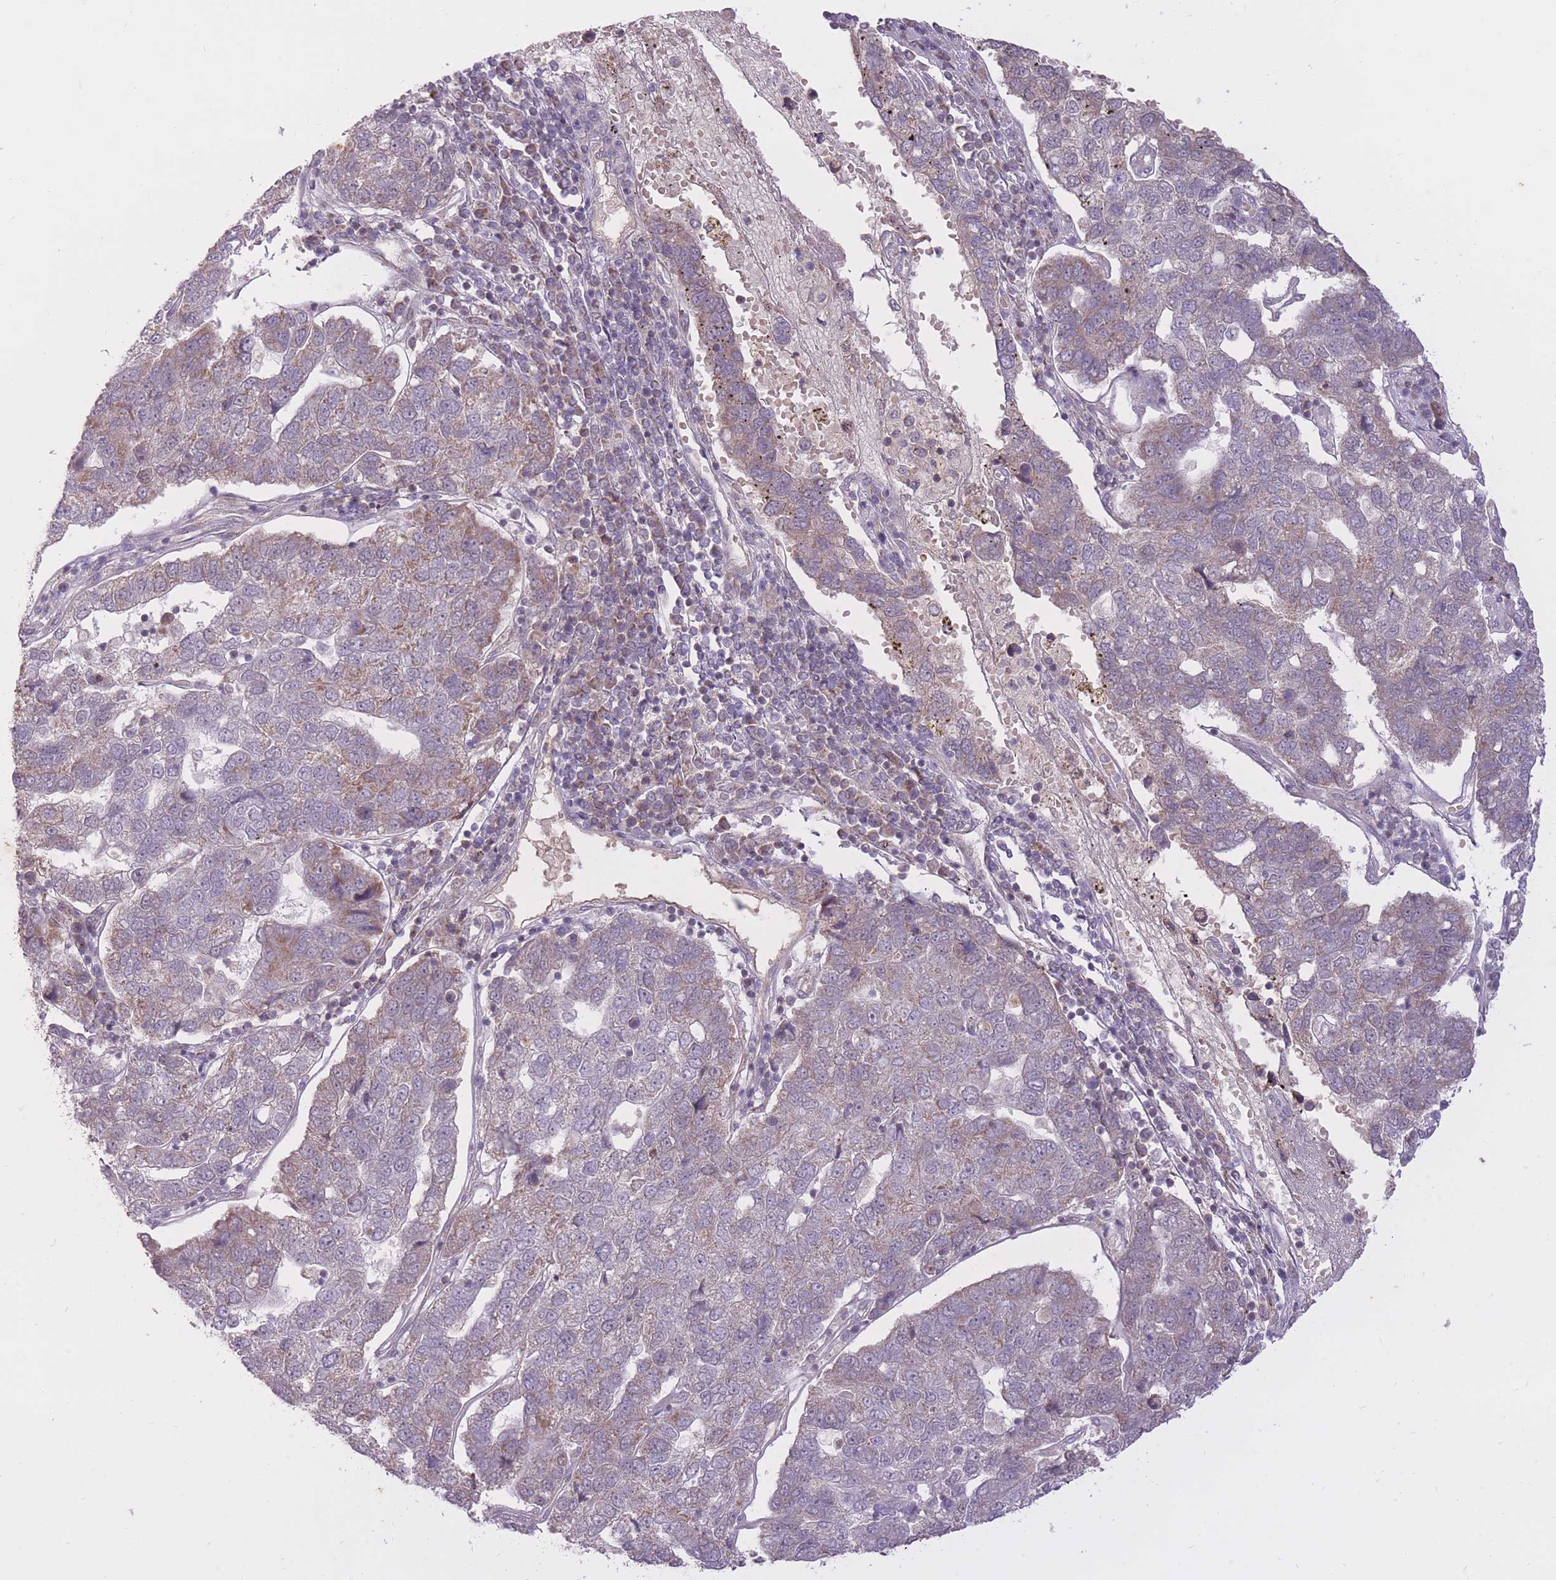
{"staining": {"intensity": "weak", "quantity": "<25%", "location": "cytoplasmic/membranous"}, "tissue": "pancreatic cancer", "cell_type": "Tumor cells", "image_type": "cancer", "snomed": [{"axis": "morphology", "description": "Adenocarcinoma, NOS"}, {"axis": "topography", "description": "Pancreas"}], "caption": "Image shows no protein positivity in tumor cells of pancreatic cancer tissue. The staining was performed using DAB to visualize the protein expression in brown, while the nuclei were stained in blue with hematoxylin (Magnification: 20x).", "gene": "LIN7C", "patient": {"sex": "female", "age": 61}}